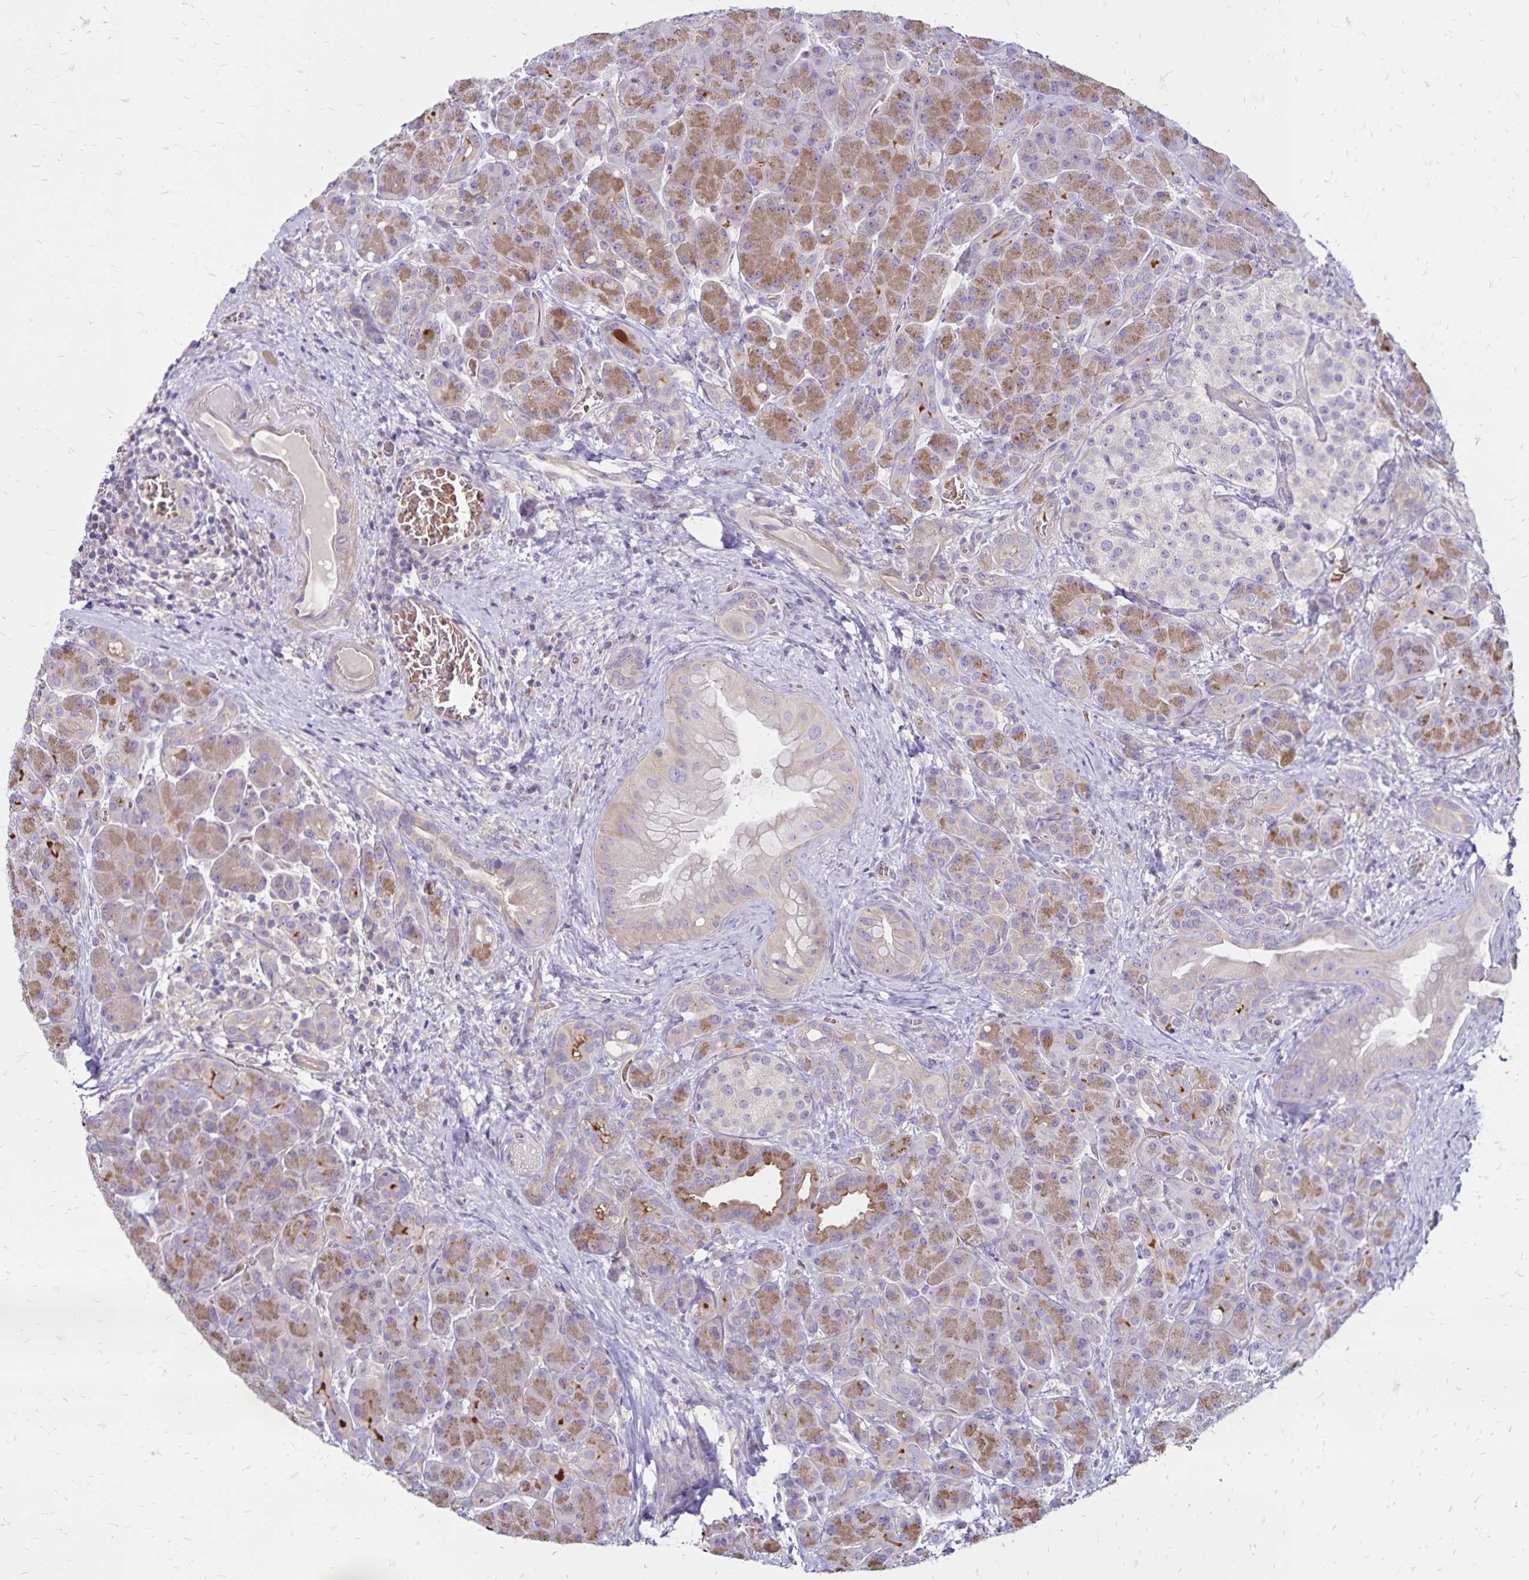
{"staining": {"intensity": "moderate", "quantity": "25%-75%", "location": "cytoplasmic/membranous"}, "tissue": "pancreas", "cell_type": "Exocrine glandular cells", "image_type": "normal", "snomed": [{"axis": "morphology", "description": "Normal tissue, NOS"}, {"axis": "topography", "description": "Pancreas"}], "caption": "Moderate cytoplasmic/membranous positivity for a protein is identified in about 25%-75% of exocrine glandular cells of normal pancreas using immunohistochemistry (IHC).", "gene": "FSD1", "patient": {"sex": "male", "age": 55}}